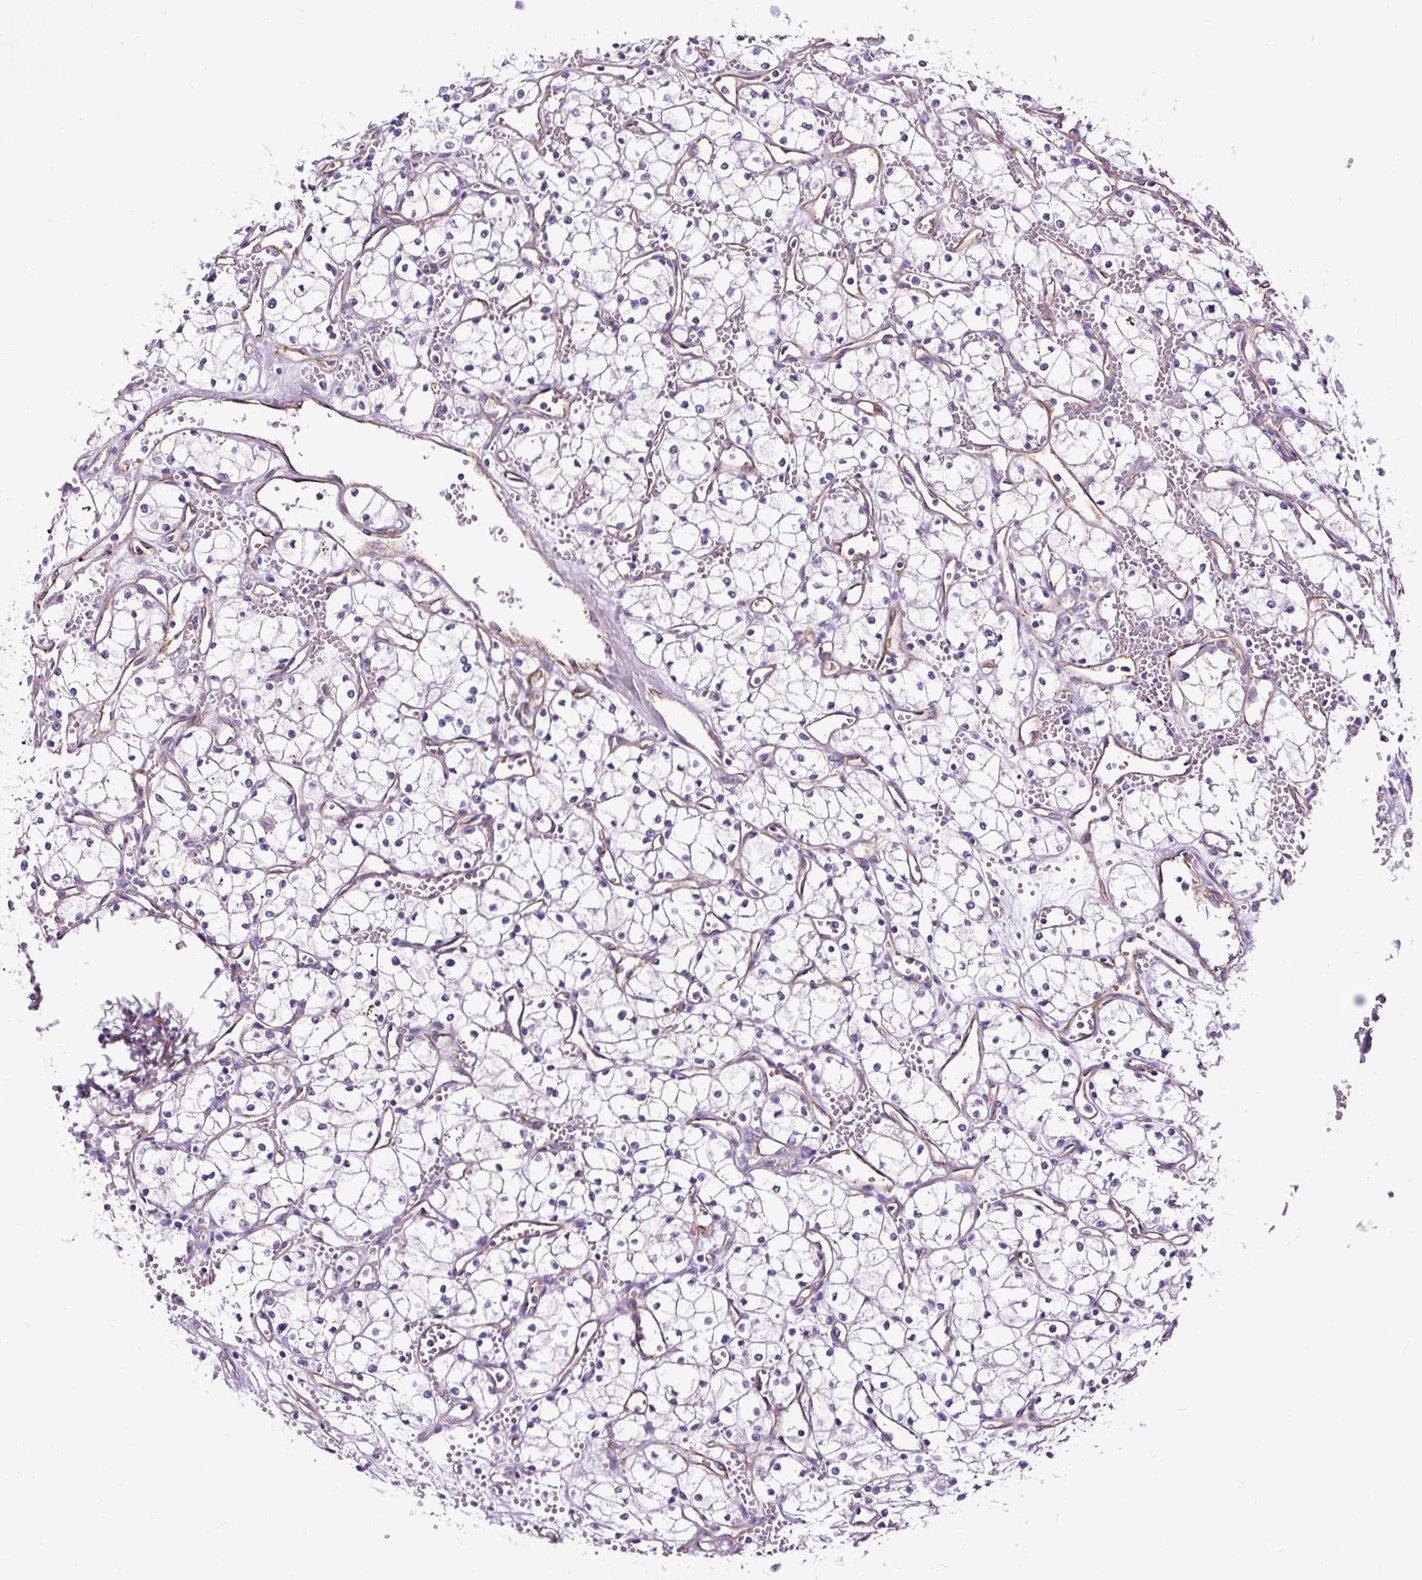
{"staining": {"intensity": "negative", "quantity": "none", "location": "none"}, "tissue": "renal cancer", "cell_type": "Tumor cells", "image_type": "cancer", "snomed": [{"axis": "morphology", "description": "Adenocarcinoma, NOS"}, {"axis": "topography", "description": "Kidney"}], "caption": "A histopathology image of human adenocarcinoma (renal) is negative for staining in tumor cells. (DAB immunohistochemistry with hematoxylin counter stain).", "gene": "SLC7A8", "patient": {"sex": "male", "age": 59}}